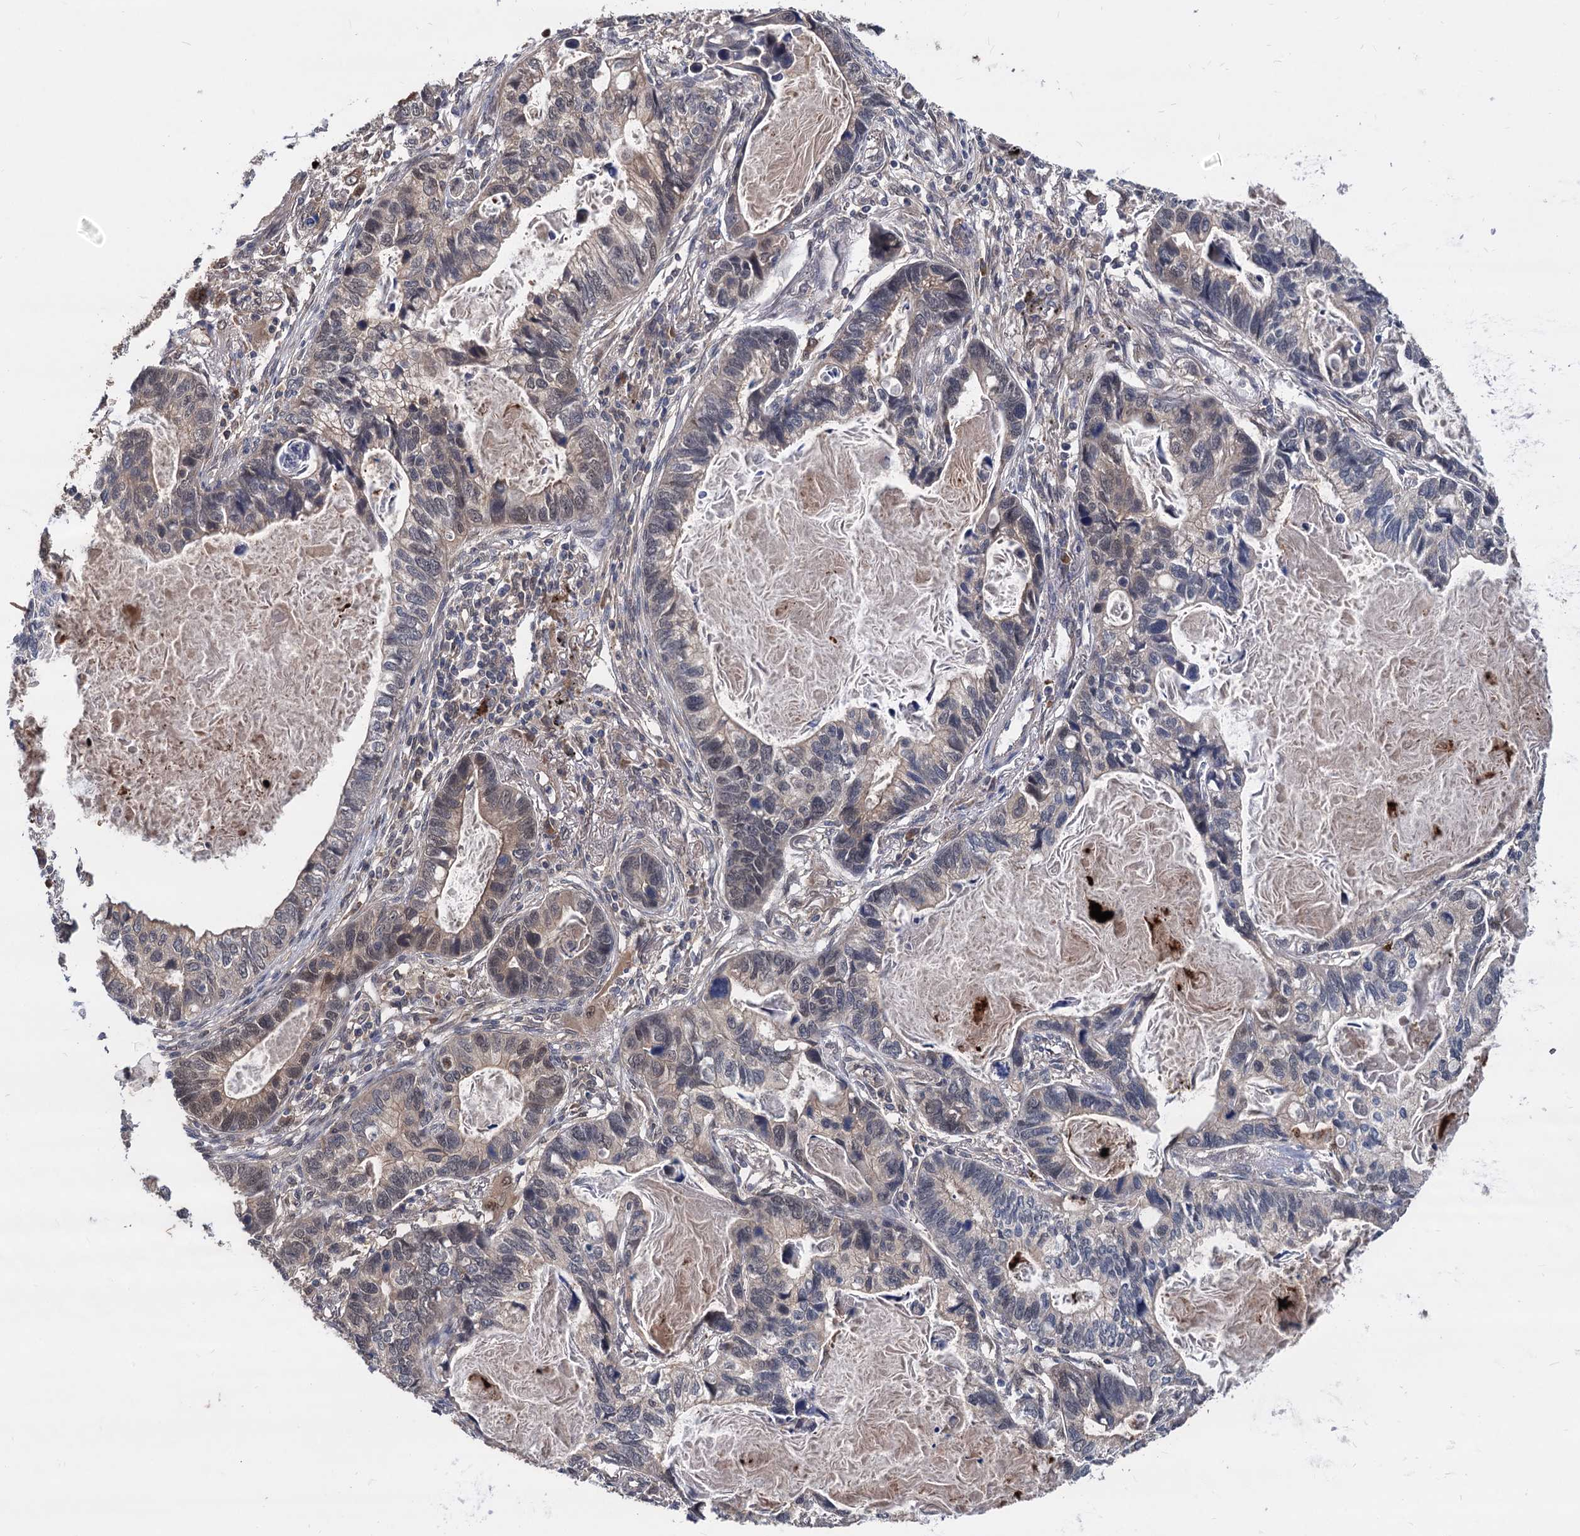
{"staining": {"intensity": "weak", "quantity": "<25%", "location": "cytoplasmic/membranous"}, "tissue": "lung cancer", "cell_type": "Tumor cells", "image_type": "cancer", "snomed": [{"axis": "morphology", "description": "Adenocarcinoma, NOS"}, {"axis": "topography", "description": "Lung"}], "caption": "There is no significant expression in tumor cells of lung adenocarcinoma. (Immunohistochemistry, brightfield microscopy, high magnification).", "gene": "PSMD4", "patient": {"sex": "male", "age": 67}}